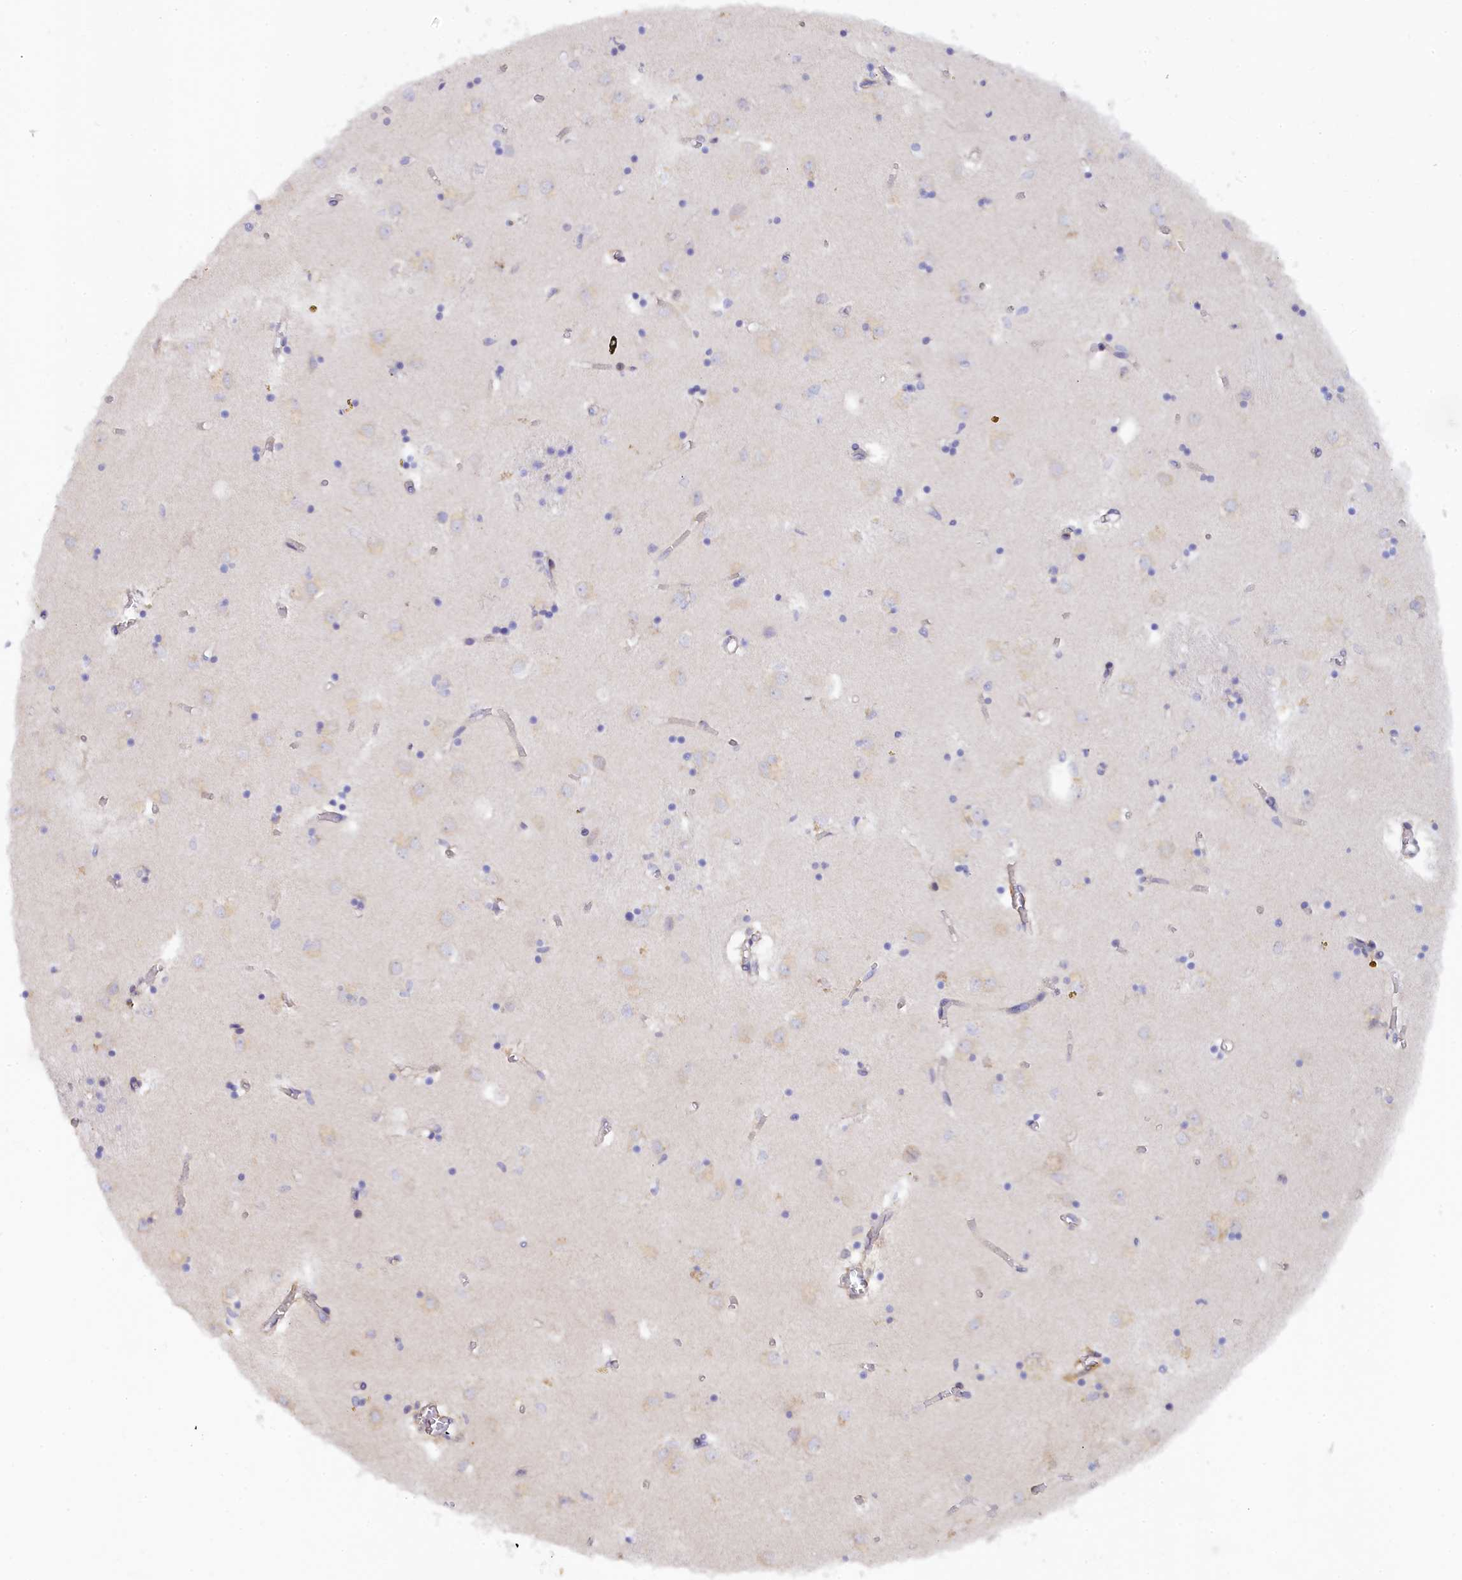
{"staining": {"intensity": "negative", "quantity": "none", "location": "none"}, "tissue": "caudate", "cell_type": "Glial cells", "image_type": "normal", "snomed": [{"axis": "morphology", "description": "Normal tissue, NOS"}, {"axis": "topography", "description": "Lateral ventricle wall"}], "caption": "This is an immunohistochemistry image of normal human caudate. There is no positivity in glial cells.", "gene": "SPATA5L1", "patient": {"sex": "male", "age": 70}}